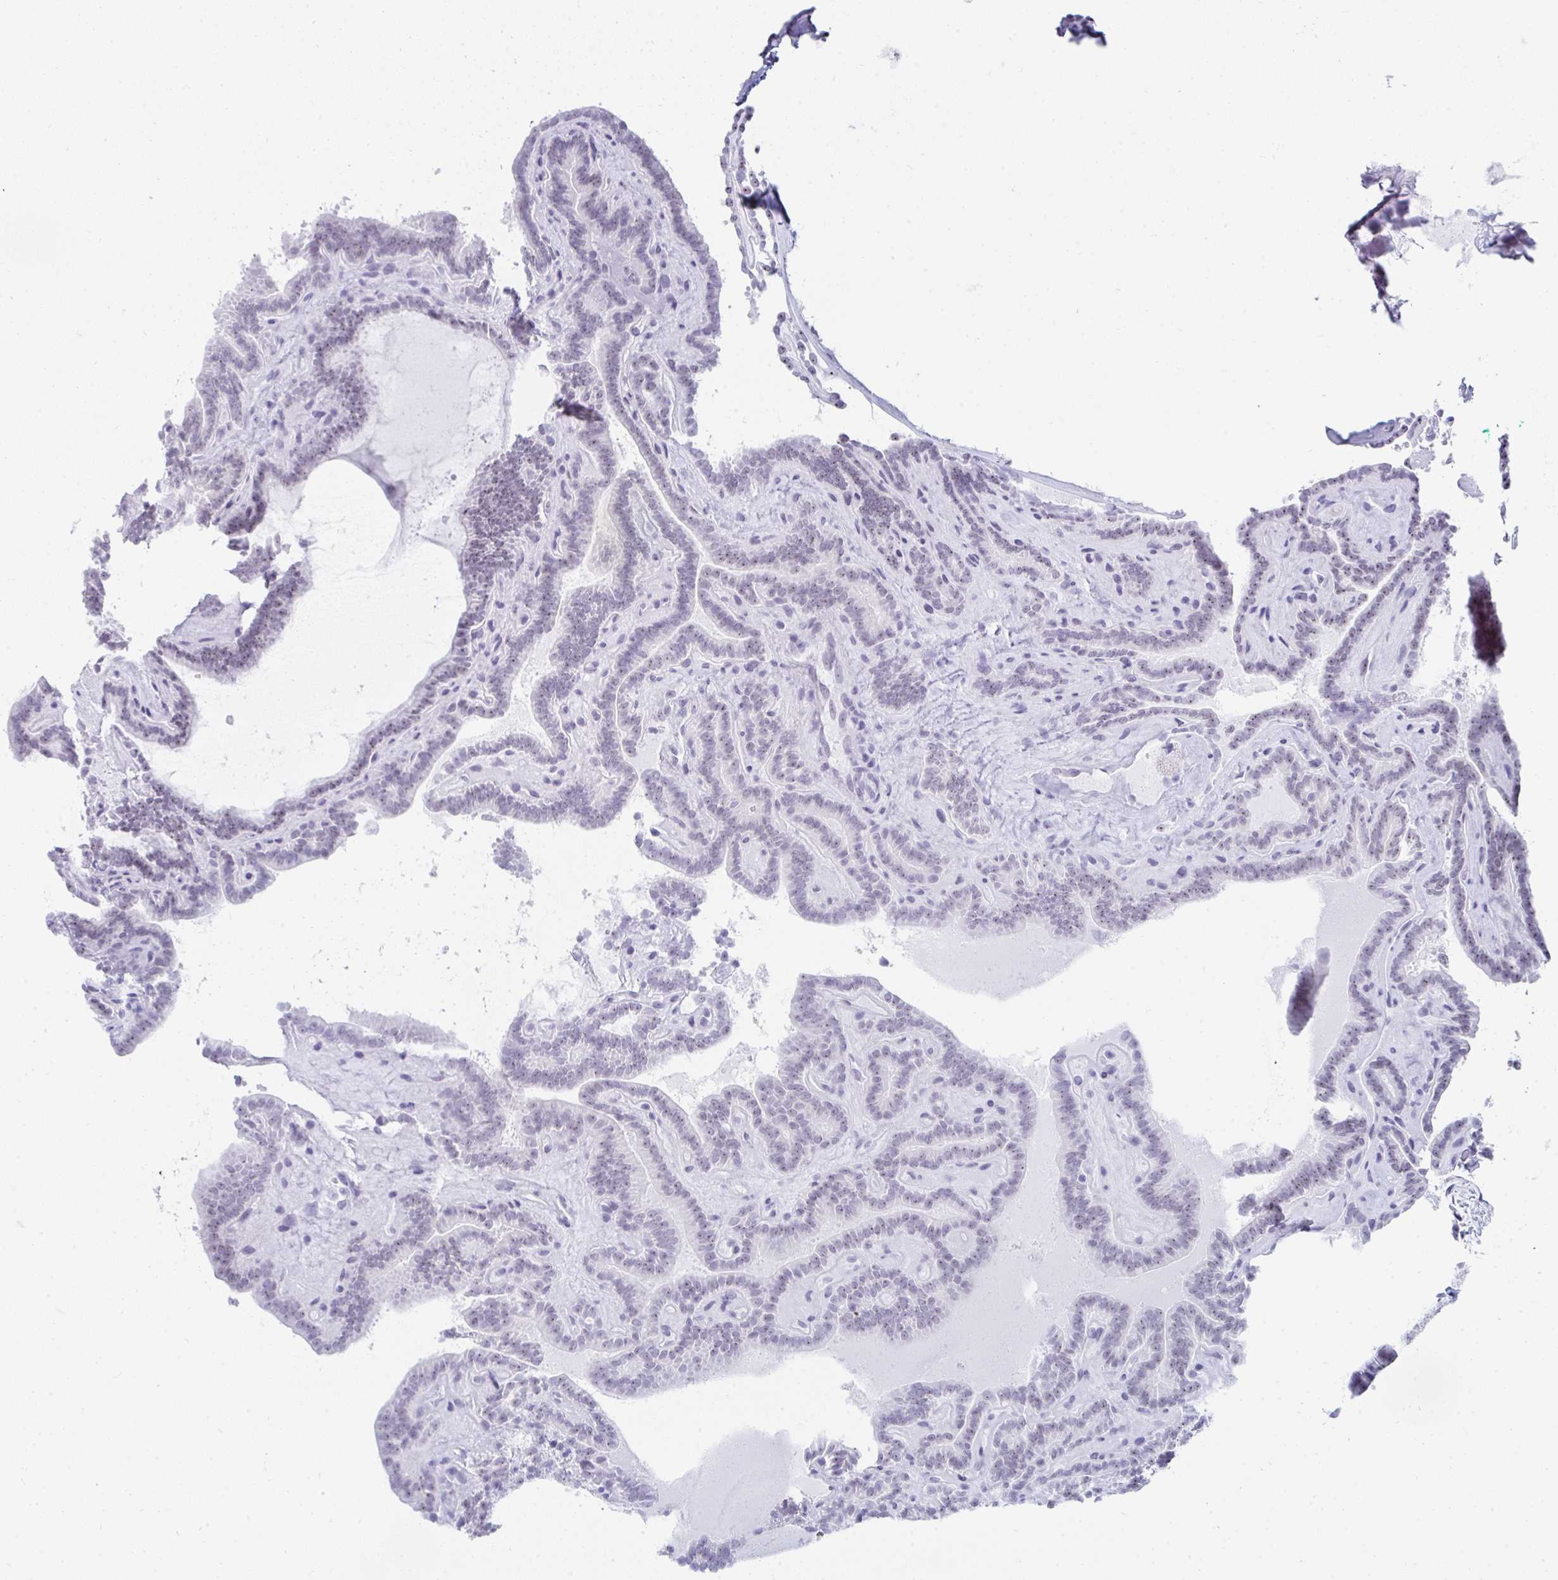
{"staining": {"intensity": "weak", "quantity": "25%-75%", "location": "nuclear"}, "tissue": "thyroid cancer", "cell_type": "Tumor cells", "image_type": "cancer", "snomed": [{"axis": "morphology", "description": "Papillary adenocarcinoma, NOS"}, {"axis": "topography", "description": "Thyroid gland"}], "caption": "Weak nuclear staining for a protein is seen in about 25%-75% of tumor cells of thyroid cancer (papillary adenocarcinoma) using immunohistochemistry (IHC).", "gene": "NOP10", "patient": {"sex": "female", "age": 21}}